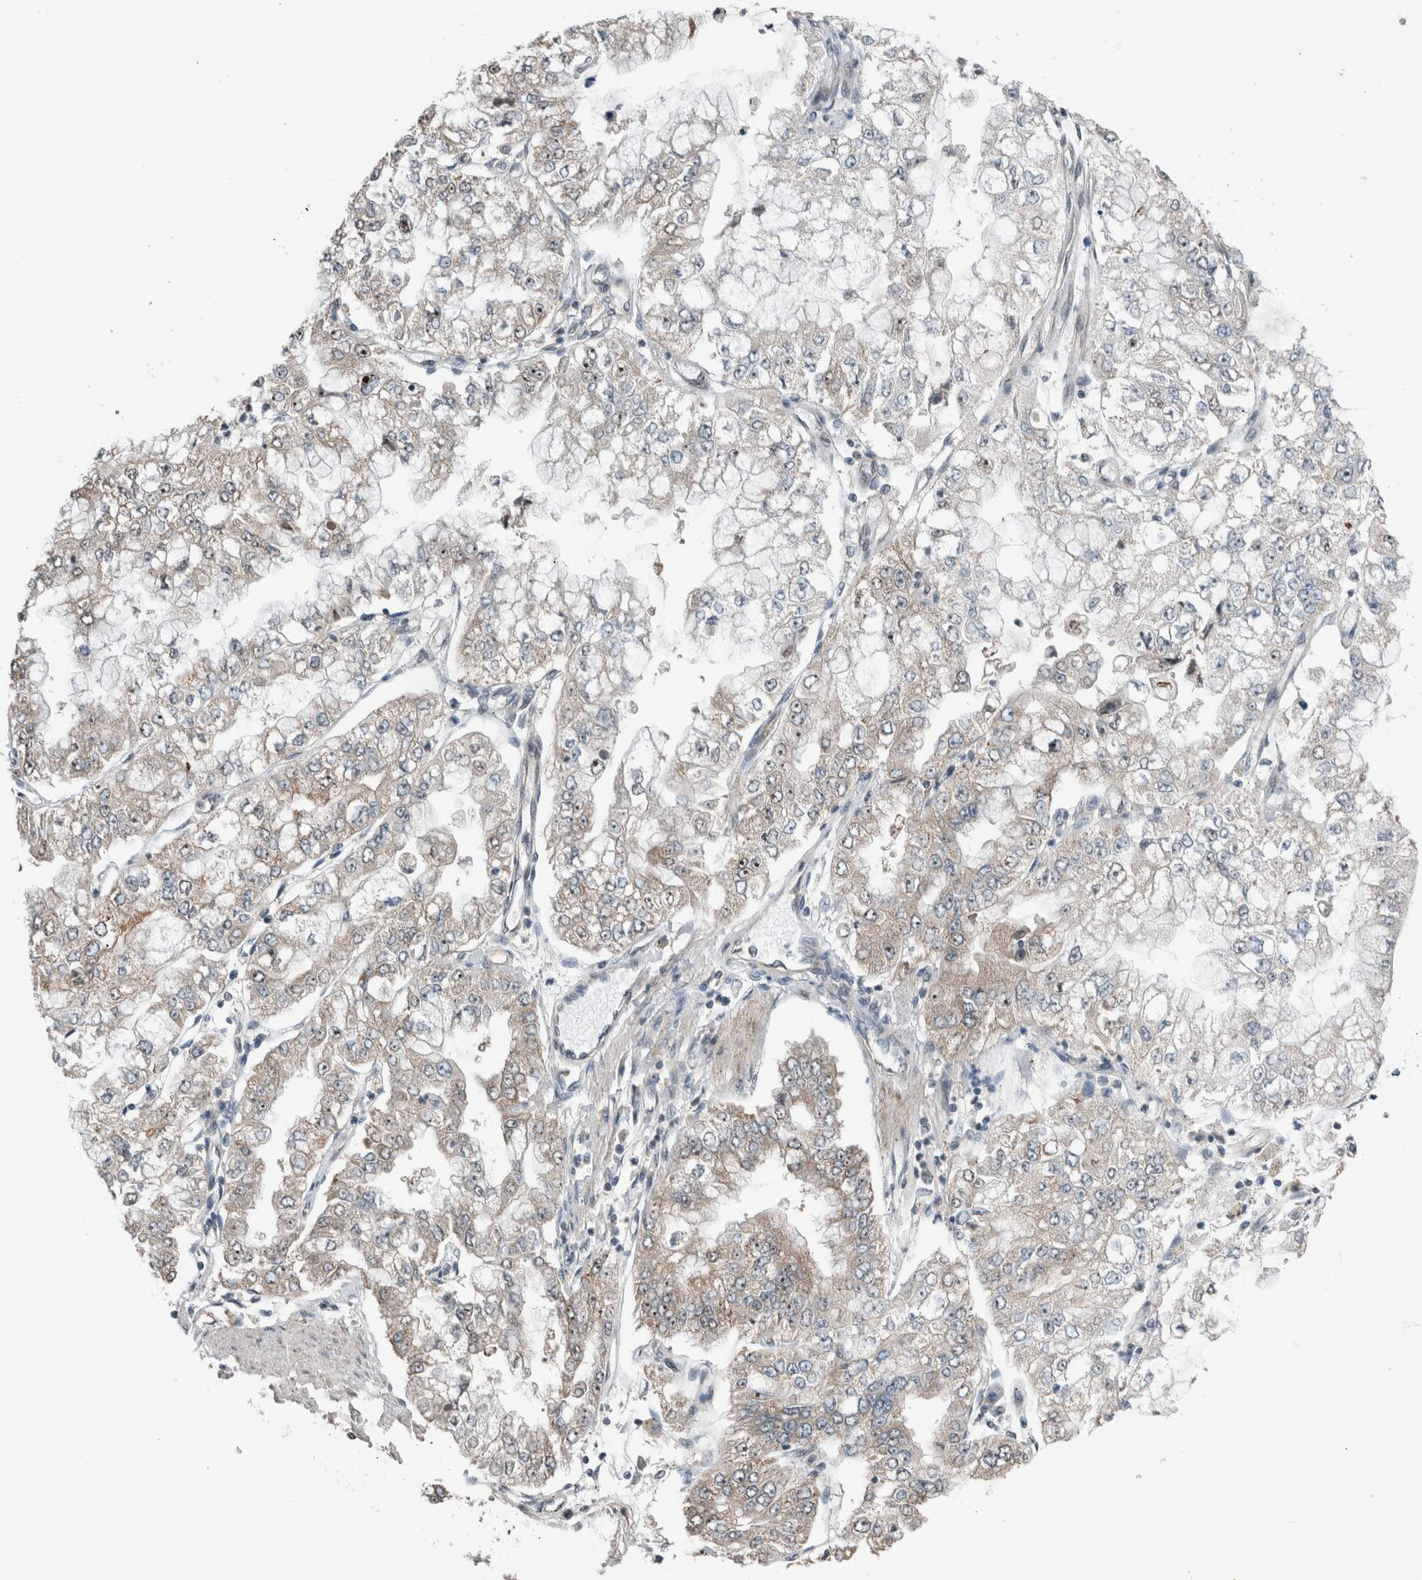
{"staining": {"intensity": "weak", "quantity": "<25%", "location": "cytoplasmic/membranous"}, "tissue": "stomach cancer", "cell_type": "Tumor cells", "image_type": "cancer", "snomed": [{"axis": "morphology", "description": "Adenocarcinoma, NOS"}, {"axis": "topography", "description": "Stomach"}], "caption": "This is an immunohistochemistry (IHC) micrograph of human stomach cancer (adenocarcinoma). There is no staining in tumor cells.", "gene": "MYO1E", "patient": {"sex": "male", "age": 76}}